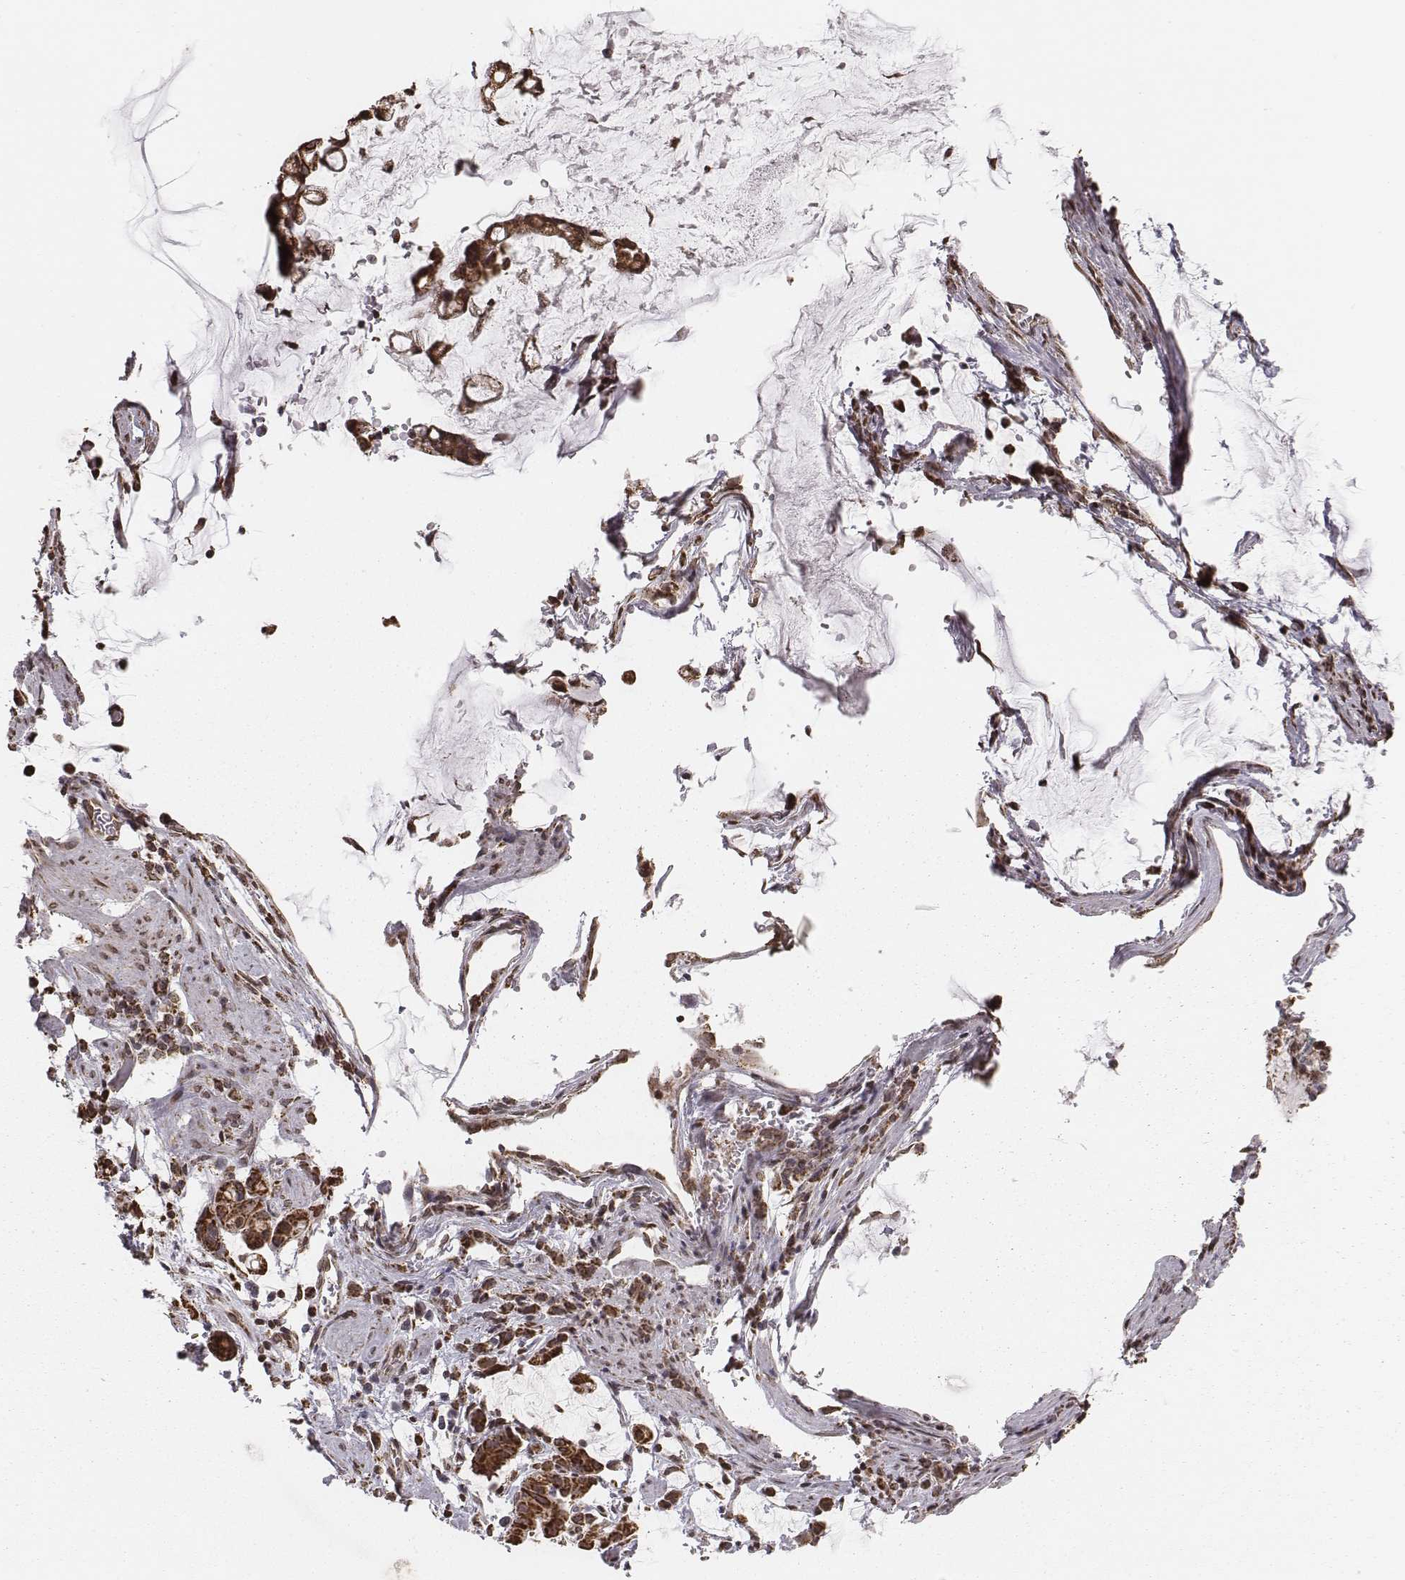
{"staining": {"intensity": "strong", "quantity": ">75%", "location": "cytoplasmic/membranous"}, "tissue": "stomach cancer", "cell_type": "Tumor cells", "image_type": "cancer", "snomed": [{"axis": "morphology", "description": "Adenocarcinoma, NOS"}, {"axis": "topography", "description": "Stomach"}], "caption": "Tumor cells display high levels of strong cytoplasmic/membranous staining in about >75% of cells in stomach cancer.", "gene": "ACOT2", "patient": {"sex": "female", "age": 60}}